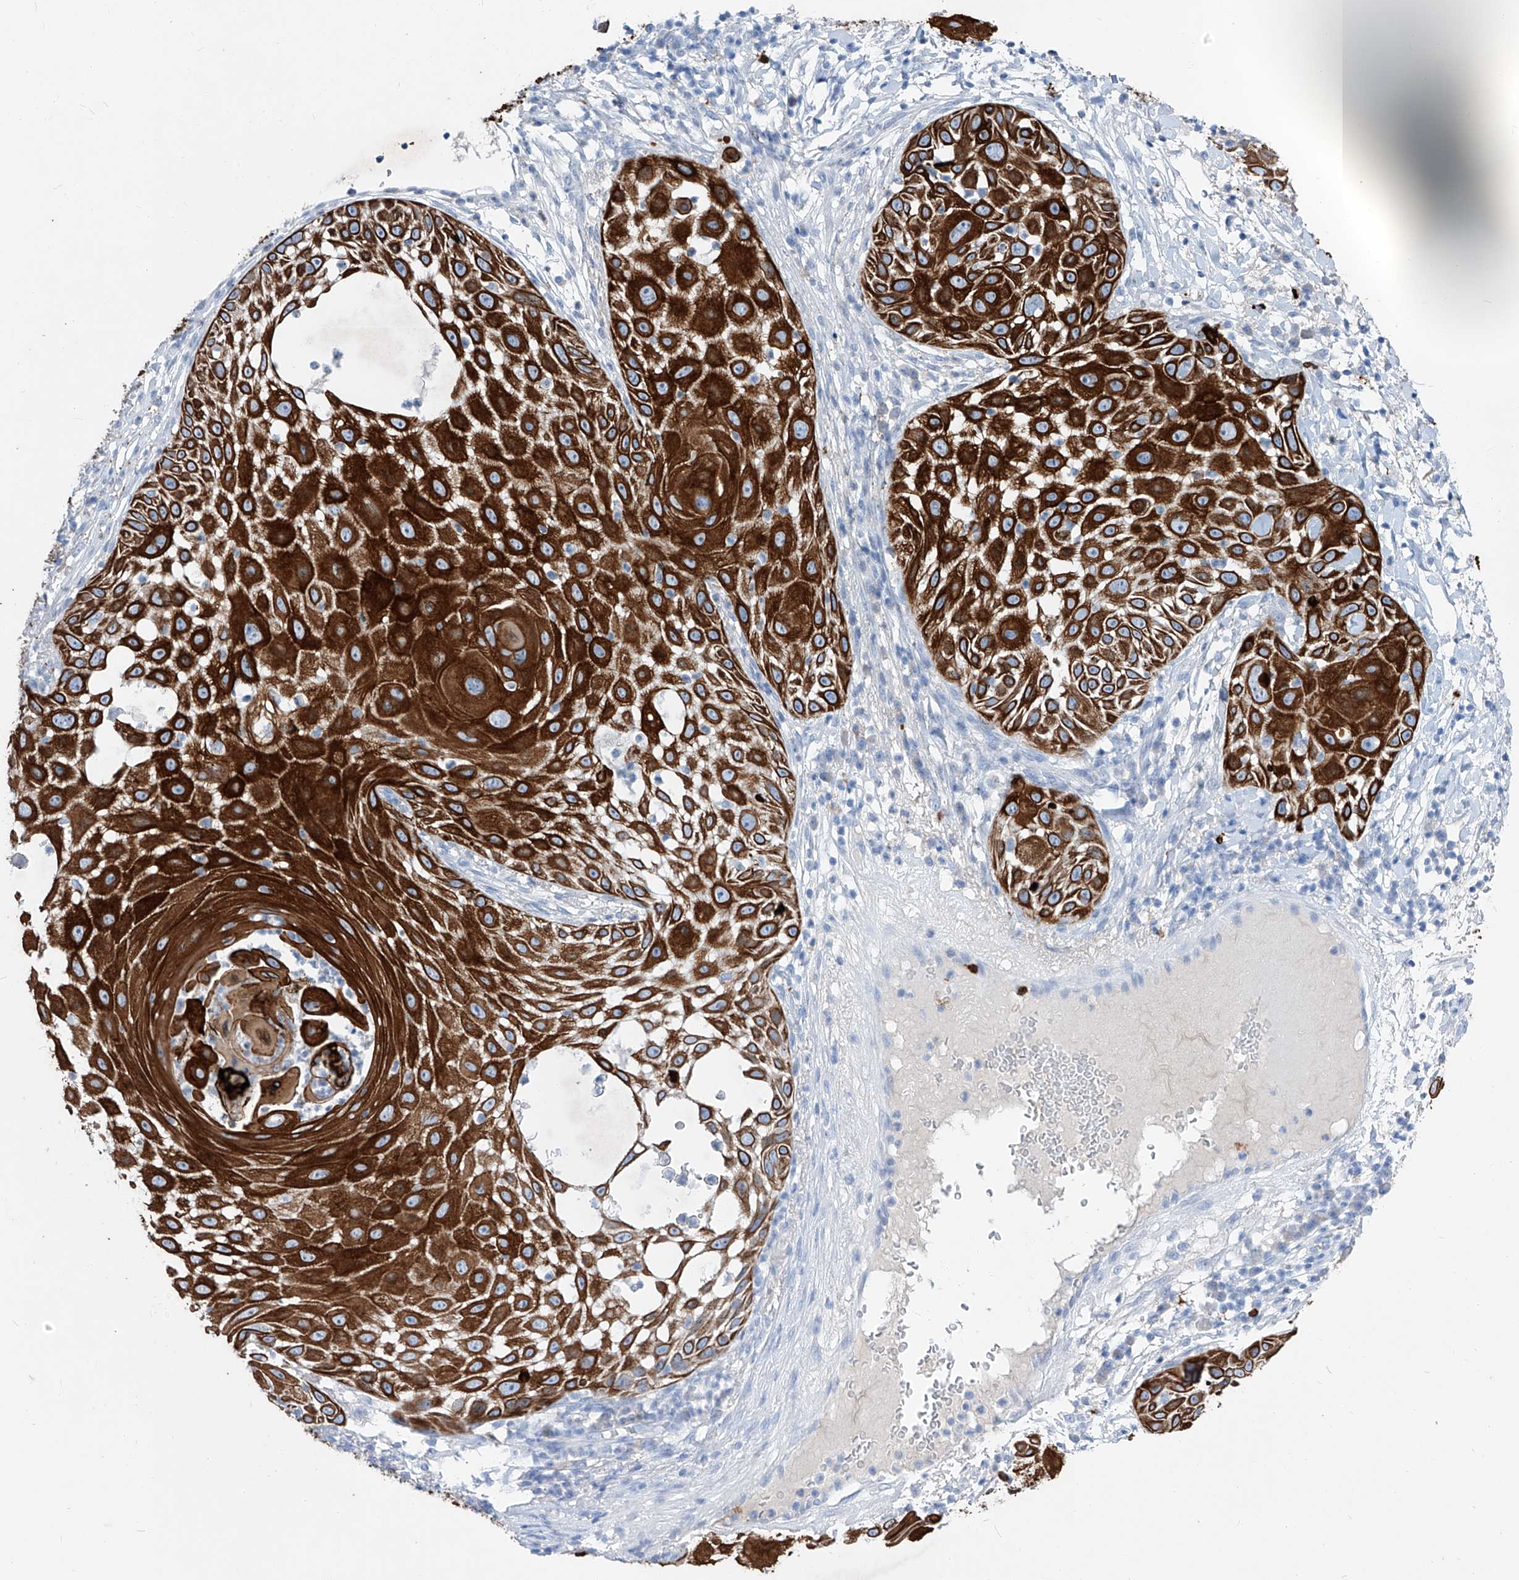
{"staining": {"intensity": "strong", "quantity": ">75%", "location": "cytoplasmic/membranous"}, "tissue": "skin cancer", "cell_type": "Tumor cells", "image_type": "cancer", "snomed": [{"axis": "morphology", "description": "Squamous cell carcinoma, NOS"}, {"axis": "topography", "description": "Skin"}], "caption": "Tumor cells display strong cytoplasmic/membranous staining in approximately >75% of cells in skin cancer. (IHC, brightfield microscopy, high magnification).", "gene": "FRS3", "patient": {"sex": "female", "age": 44}}